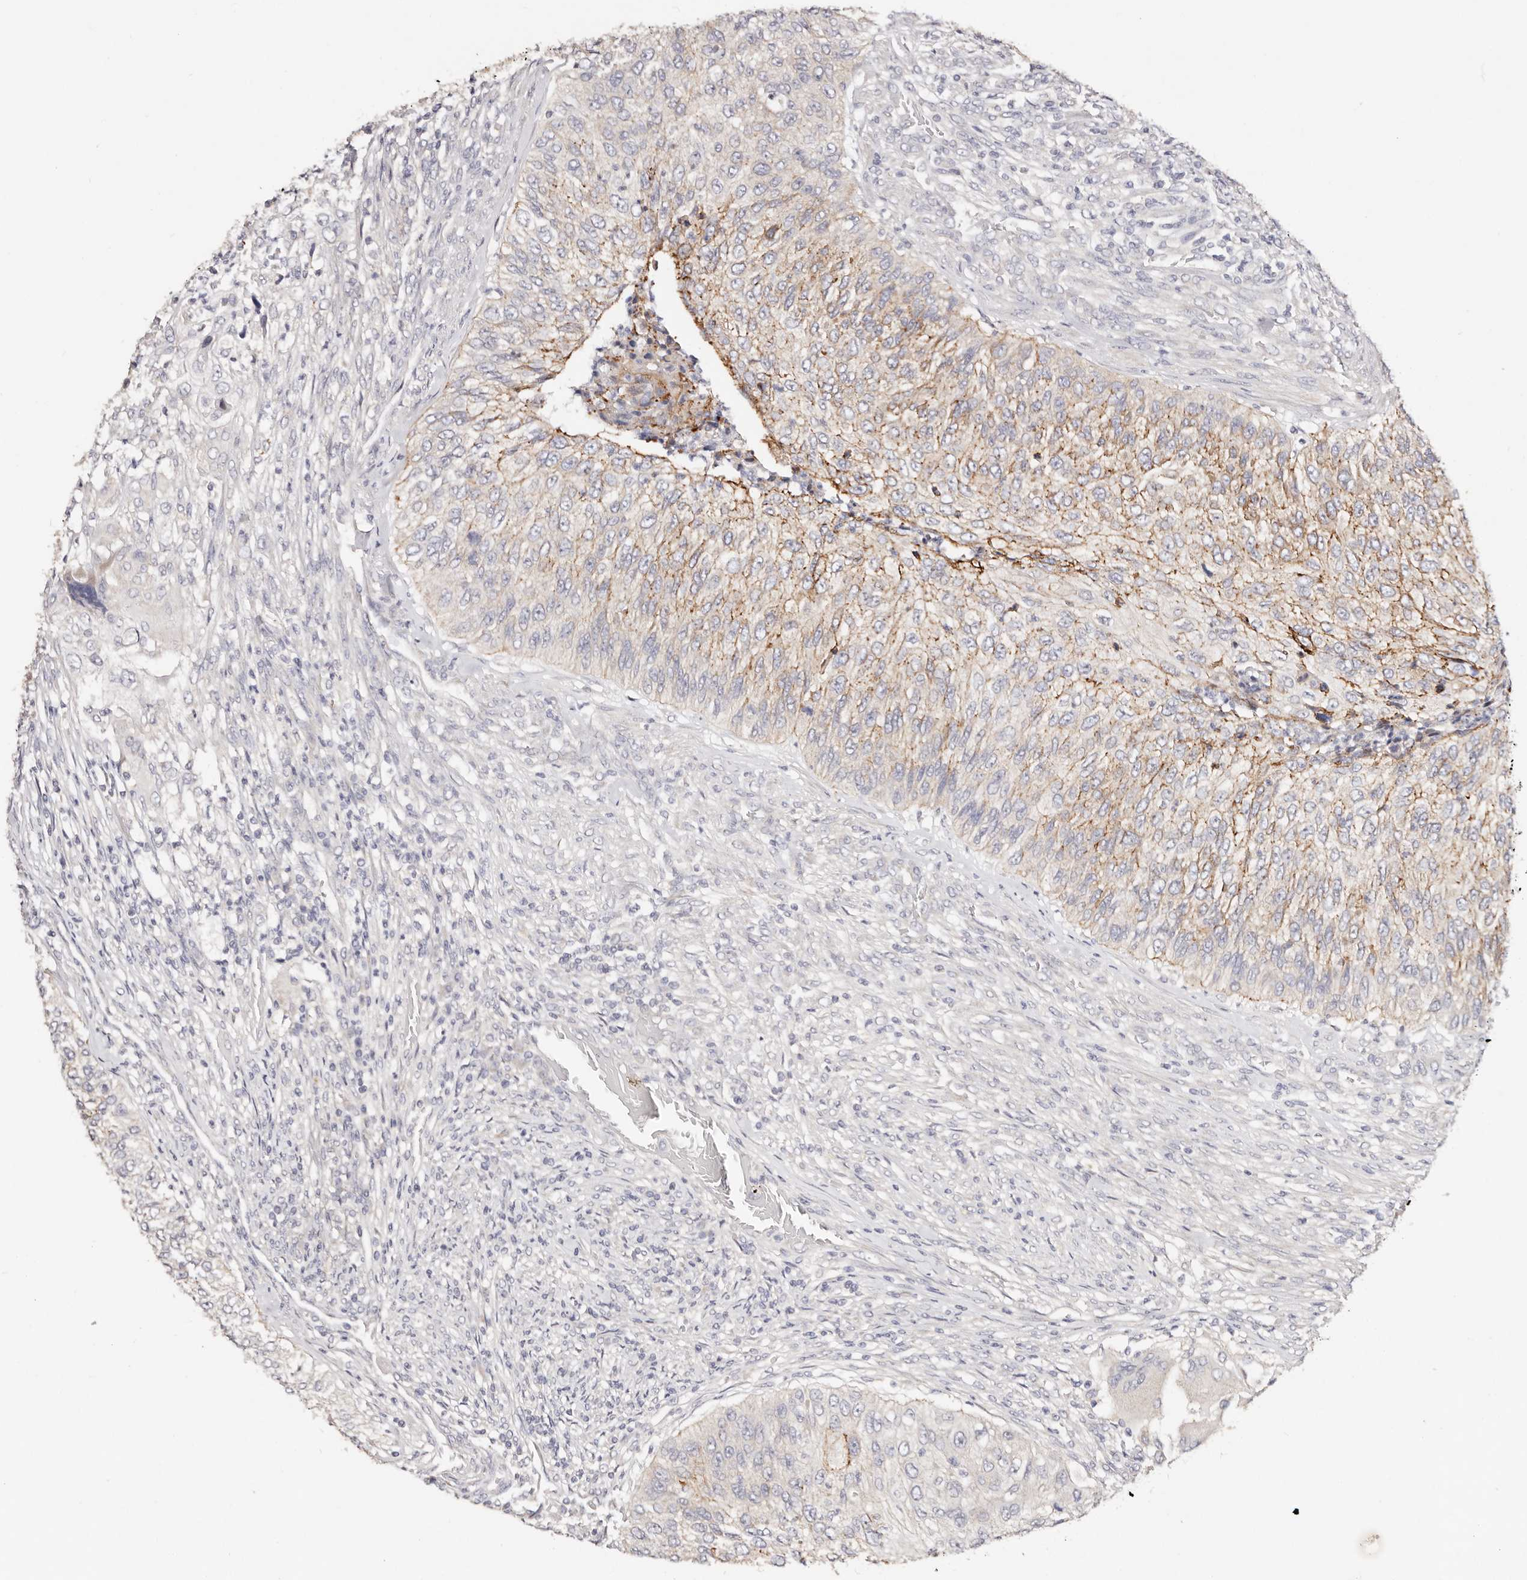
{"staining": {"intensity": "moderate", "quantity": "<25%", "location": "cytoplasmic/membranous"}, "tissue": "urothelial cancer", "cell_type": "Tumor cells", "image_type": "cancer", "snomed": [{"axis": "morphology", "description": "Urothelial carcinoma, High grade"}, {"axis": "topography", "description": "Urinary bladder"}], "caption": "Moderate cytoplasmic/membranous protein expression is present in about <25% of tumor cells in urothelial cancer.", "gene": "VIPAS39", "patient": {"sex": "female", "age": 60}}